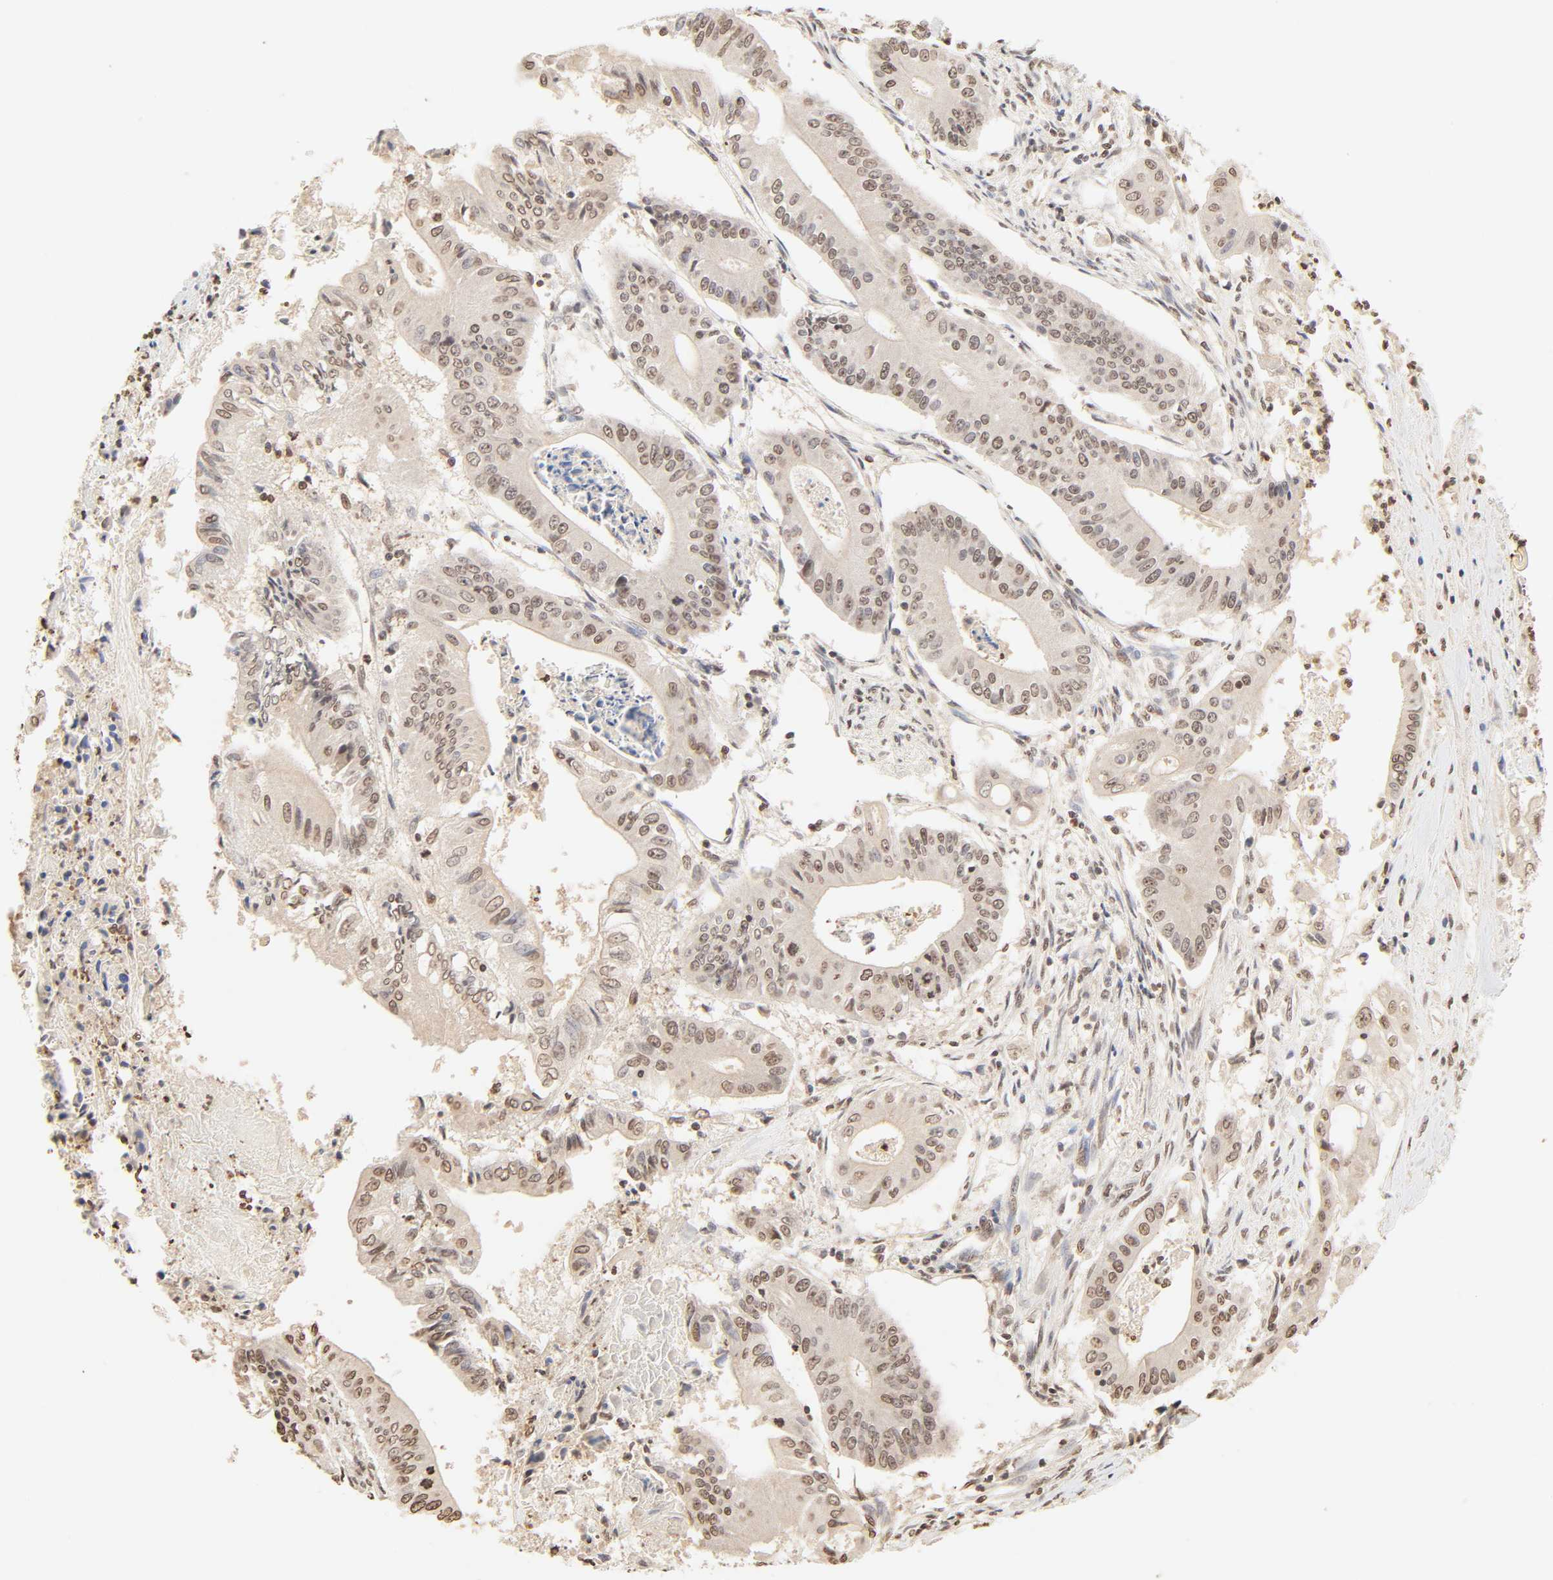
{"staining": {"intensity": "moderate", "quantity": ">75%", "location": "cytoplasmic/membranous,nuclear"}, "tissue": "pancreatic cancer", "cell_type": "Tumor cells", "image_type": "cancer", "snomed": [{"axis": "morphology", "description": "Normal tissue, NOS"}, {"axis": "topography", "description": "Lymph node"}], "caption": "Immunohistochemical staining of pancreatic cancer displays medium levels of moderate cytoplasmic/membranous and nuclear protein positivity in approximately >75% of tumor cells.", "gene": "TBL1X", "patient": {"sex": "male", "age": 62}}